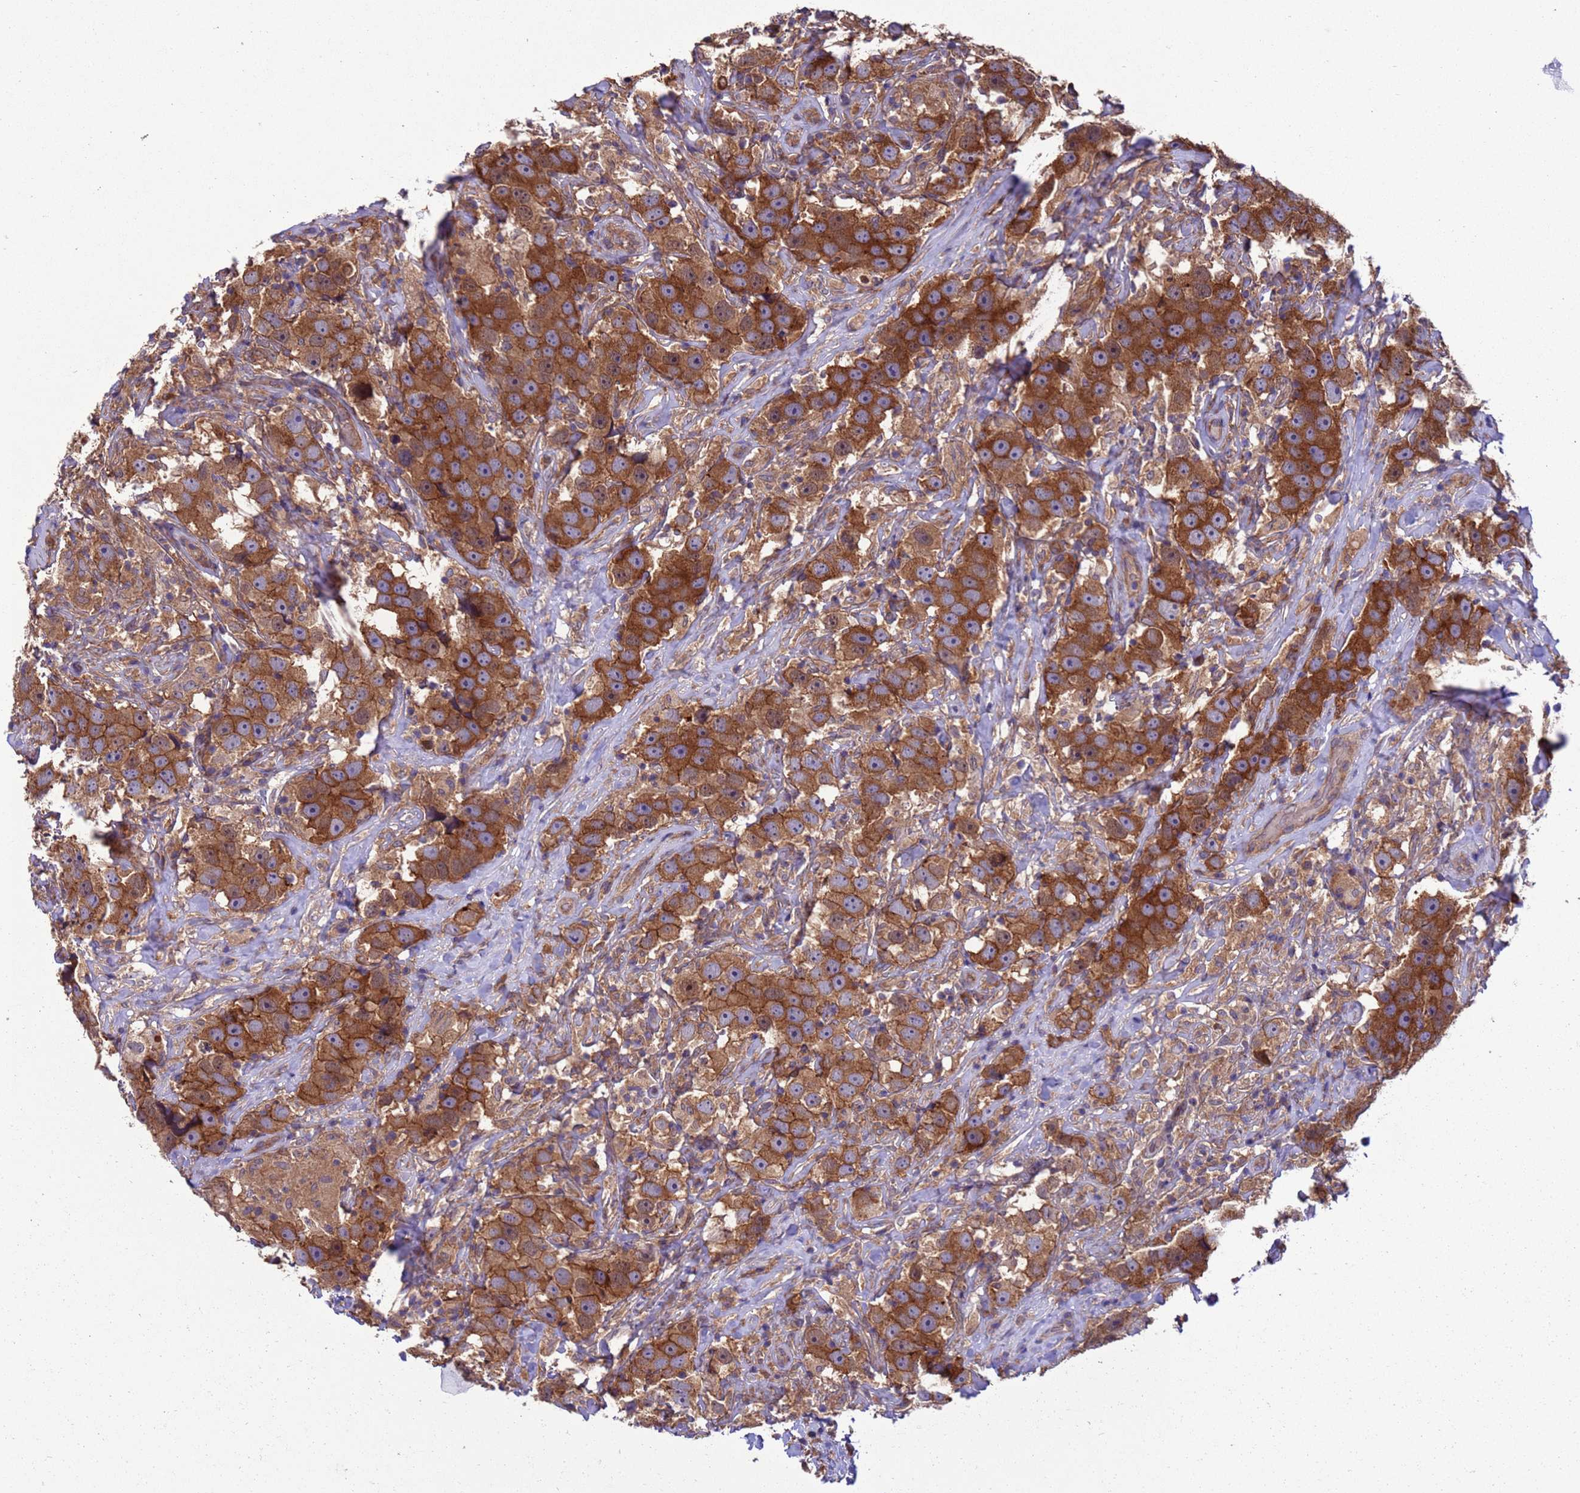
{"staining": {"intensity": "strong", "quantity": ">75%", "location": "cytoplasmic/membranous"}, "tissue": "testis cancer", "cell_type": "Tumor cells", "image_type": "cancer", "snomed": [{"axis": "morphology", "description": "Seminoma, NOS"}, {"axis": "topography", "description": "Testis"}], "caption": "Human testis cancer (seminoma) stained with a protein marker displays strong staining in tumor cells.", "gene": "ARHGAP12", "patient": {"sex": "male", "age": 49}}